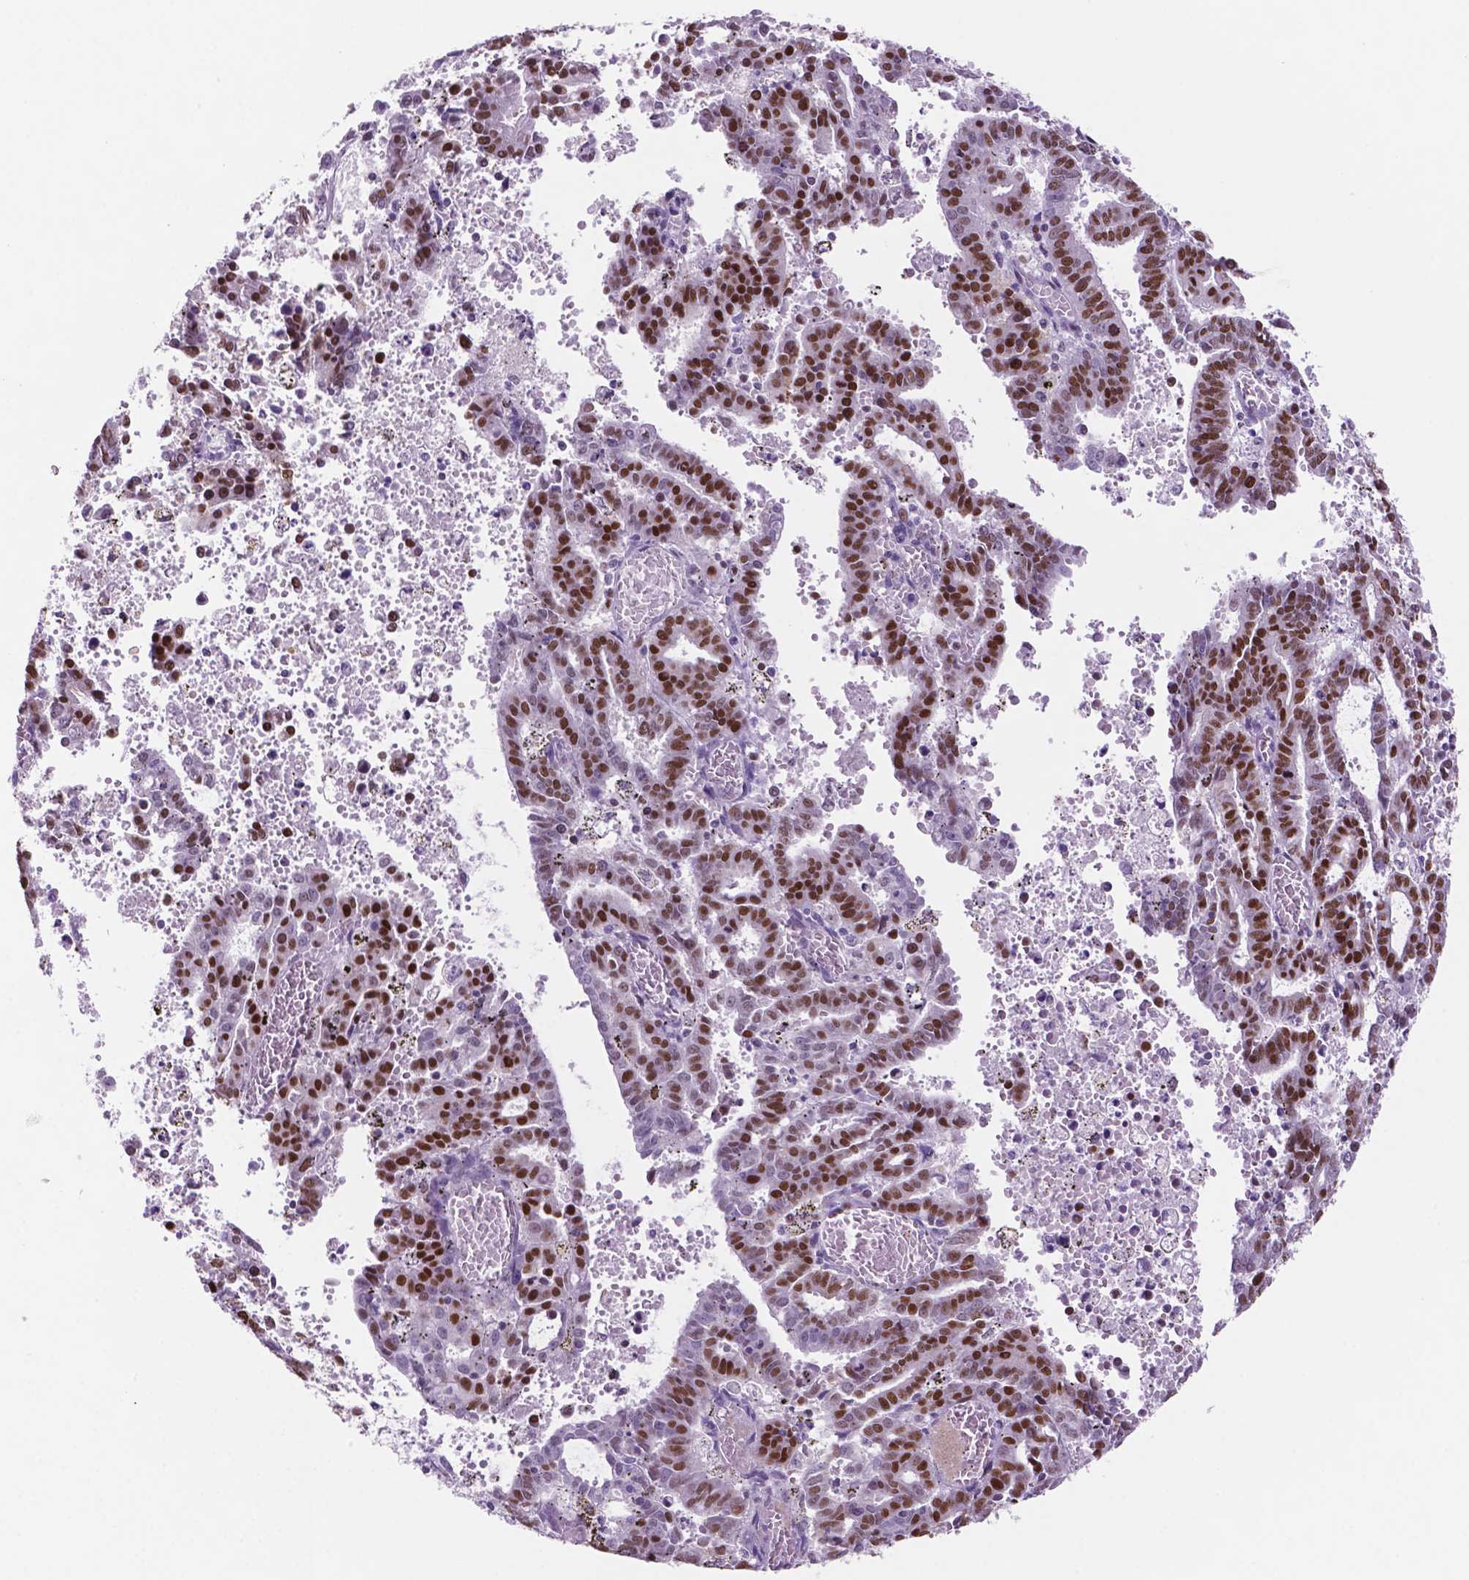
{"staining": {"intensity": "strong", "quantity": ">75%", "location": "nuclear"}, "tissue": "endometrial cancer", "cell_type": "Tumor cells", "image_type": "cancer", "snomed": [{"axis": "morphology", "description": "Adenocarcinoma, NOS"}, {"axis": "topography", "description": "Uterus"}], "caption": "Tumor cells reveal strong nuclear staining in approximately >75% of cells in adenocarcinoma (endometrial). The protein is shown in brown color, while the nuclei are stained blue.", "gene": "NCAPH2", "patient": {"sex": "female", "age": 83}}